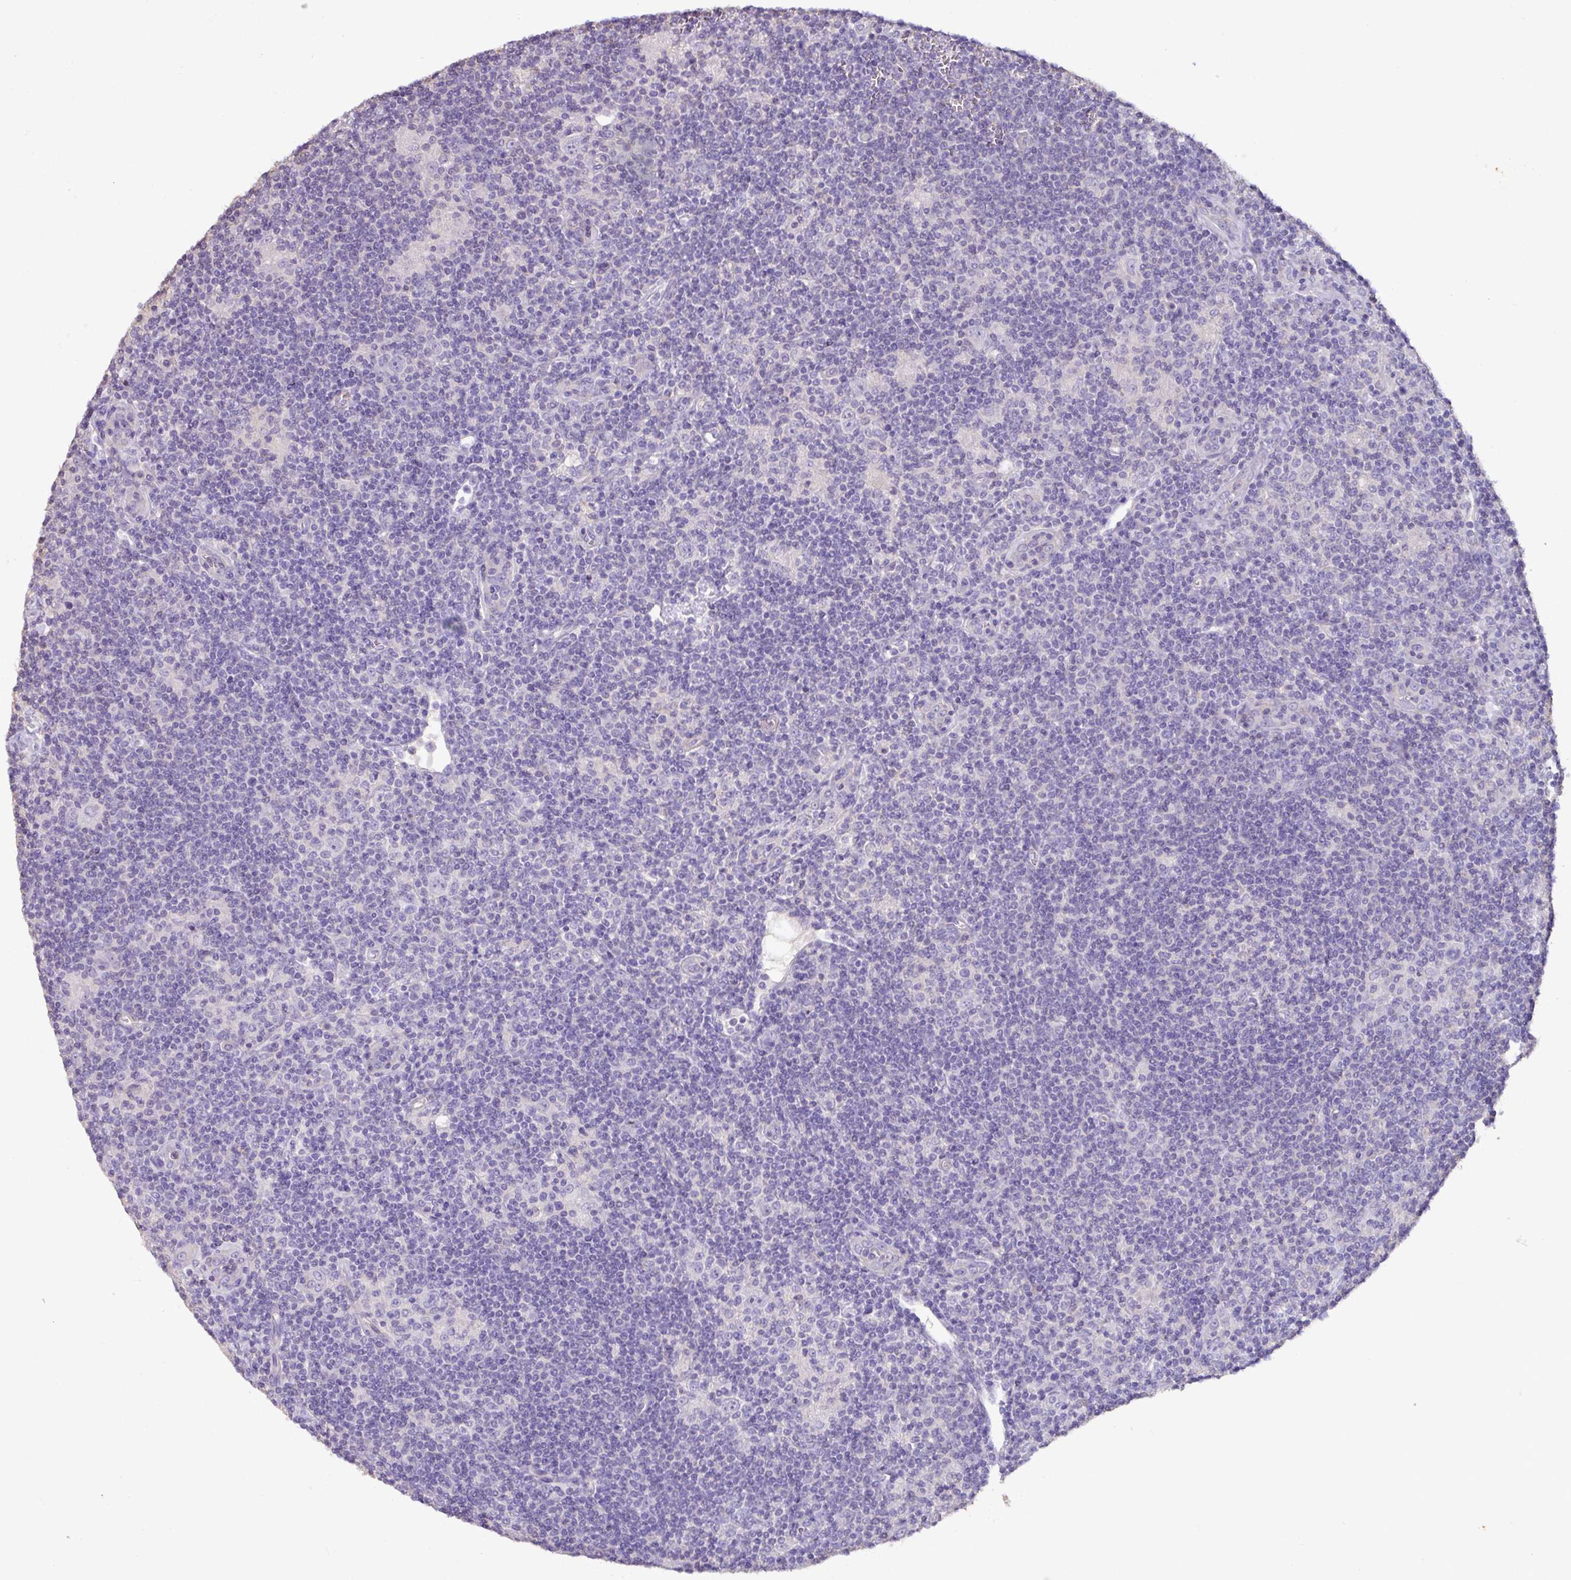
{"staining": {"intensity": "negative", "quantity": "none", "location": "none"}, "tissue": "lymphoma", "cell_type": "Tumor cells", "image_type": "cancer", "snomed": [{"axis": "morphology", "description": "Hodgkin's disease, NOS"}, {"axis": "topography", "description": "Lymph node"}], "caption": "Photomicrograph shows no protein expression in tumor cells of Hodgkin's disease tissue.", "gene": "AGR3", "patient": {"sex": "female", "age": 57}}